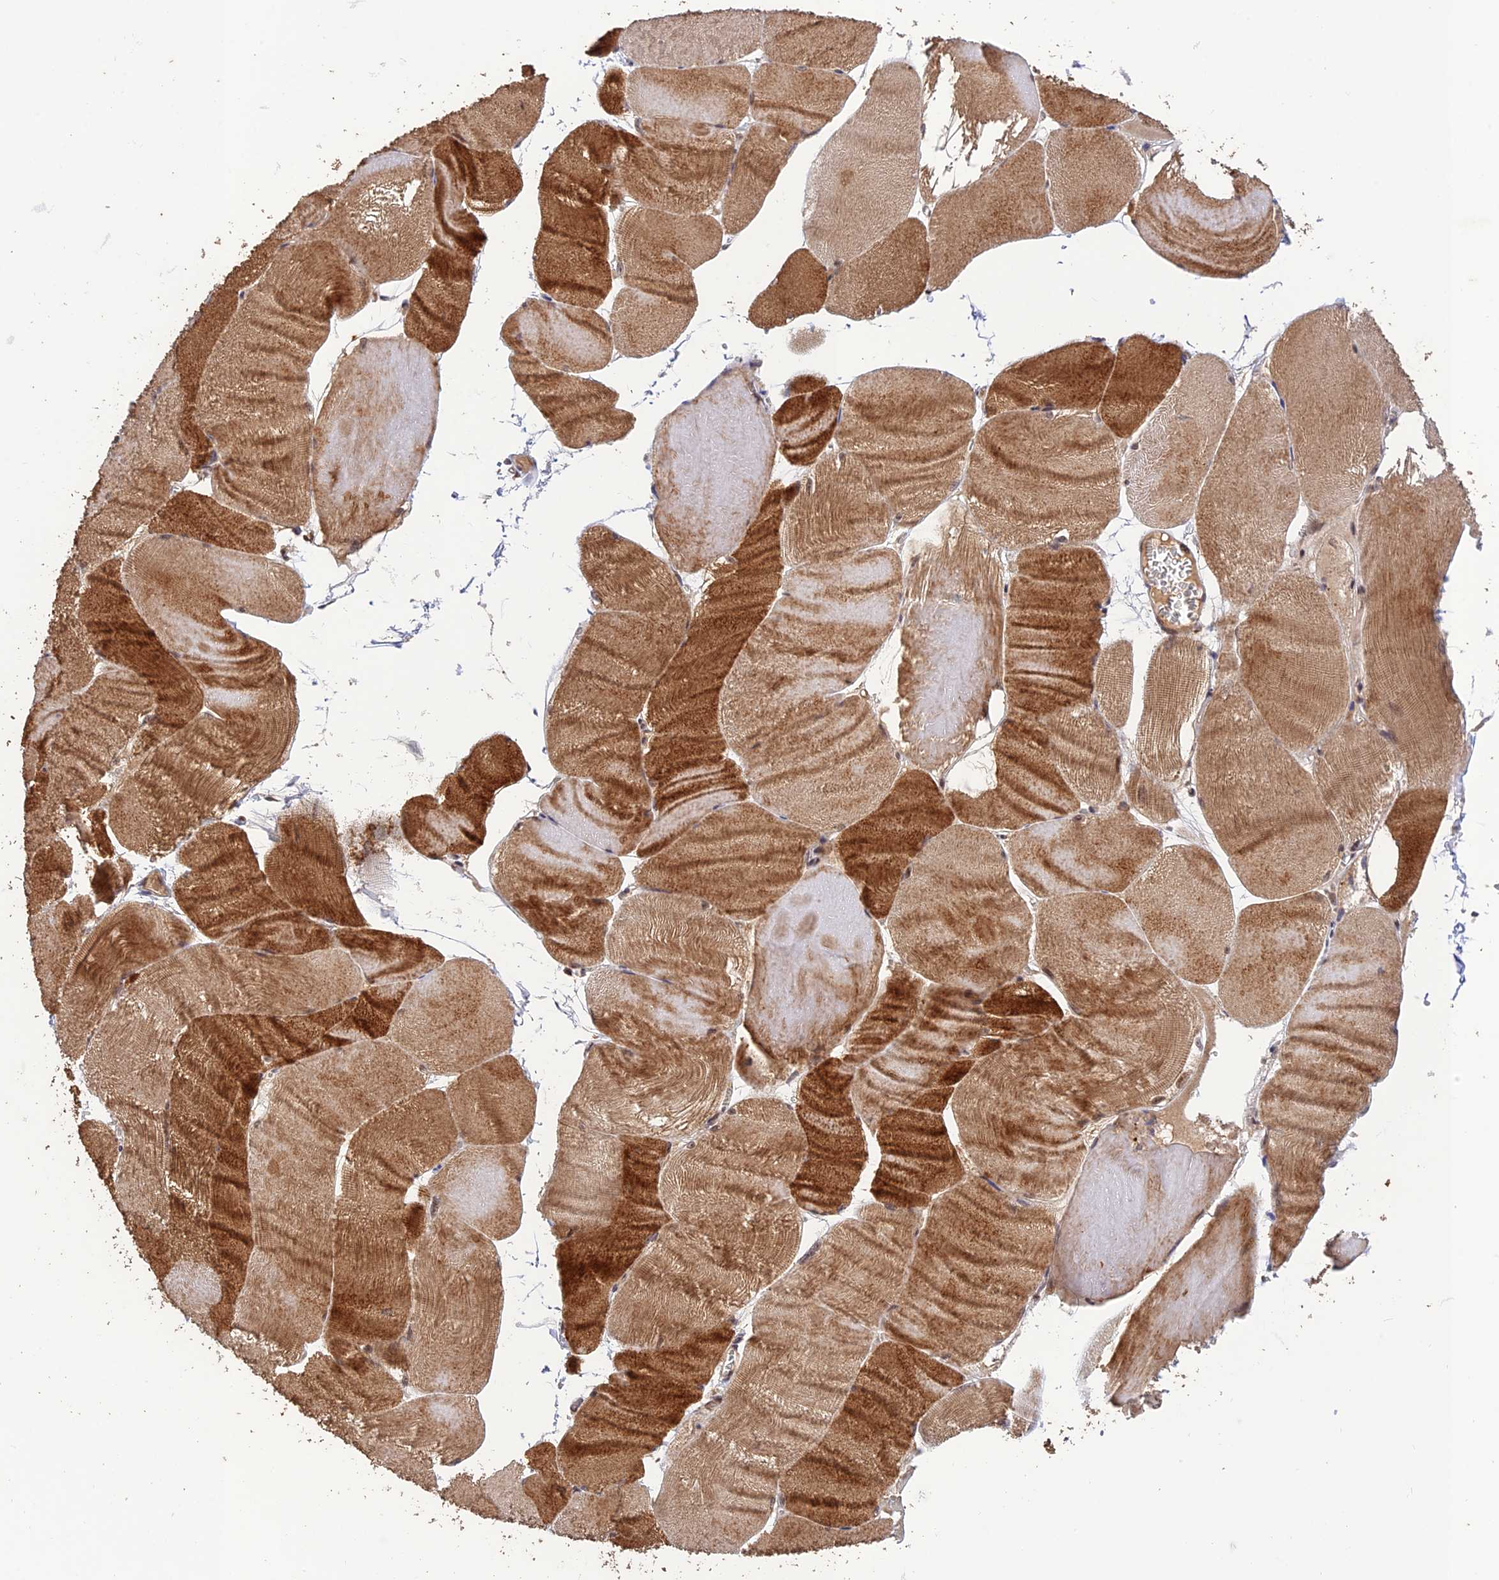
{"staining": {"intensity": "strong", "quantity": ">75%", "location": "cytoplasmic/membranous"}, "tissue": "skeletal muscle", "cell_type": "Myocytes", "image_type": "normal", "snomed": [{"axis": "morphology", "description": "Normal tissue, NOS"}, {"axis": "morphology", "description": "Basal cell carcinoma"}, {"axis": "topography", "description": "Skeletal muscle"}], "caption": "The immunohistochemical stain labels strong cytoplasmic/membranous positivity in myocytes of benign skeletal muscle.", "gene": "REV1", "patient": {"sex": "female", "age": 64}}